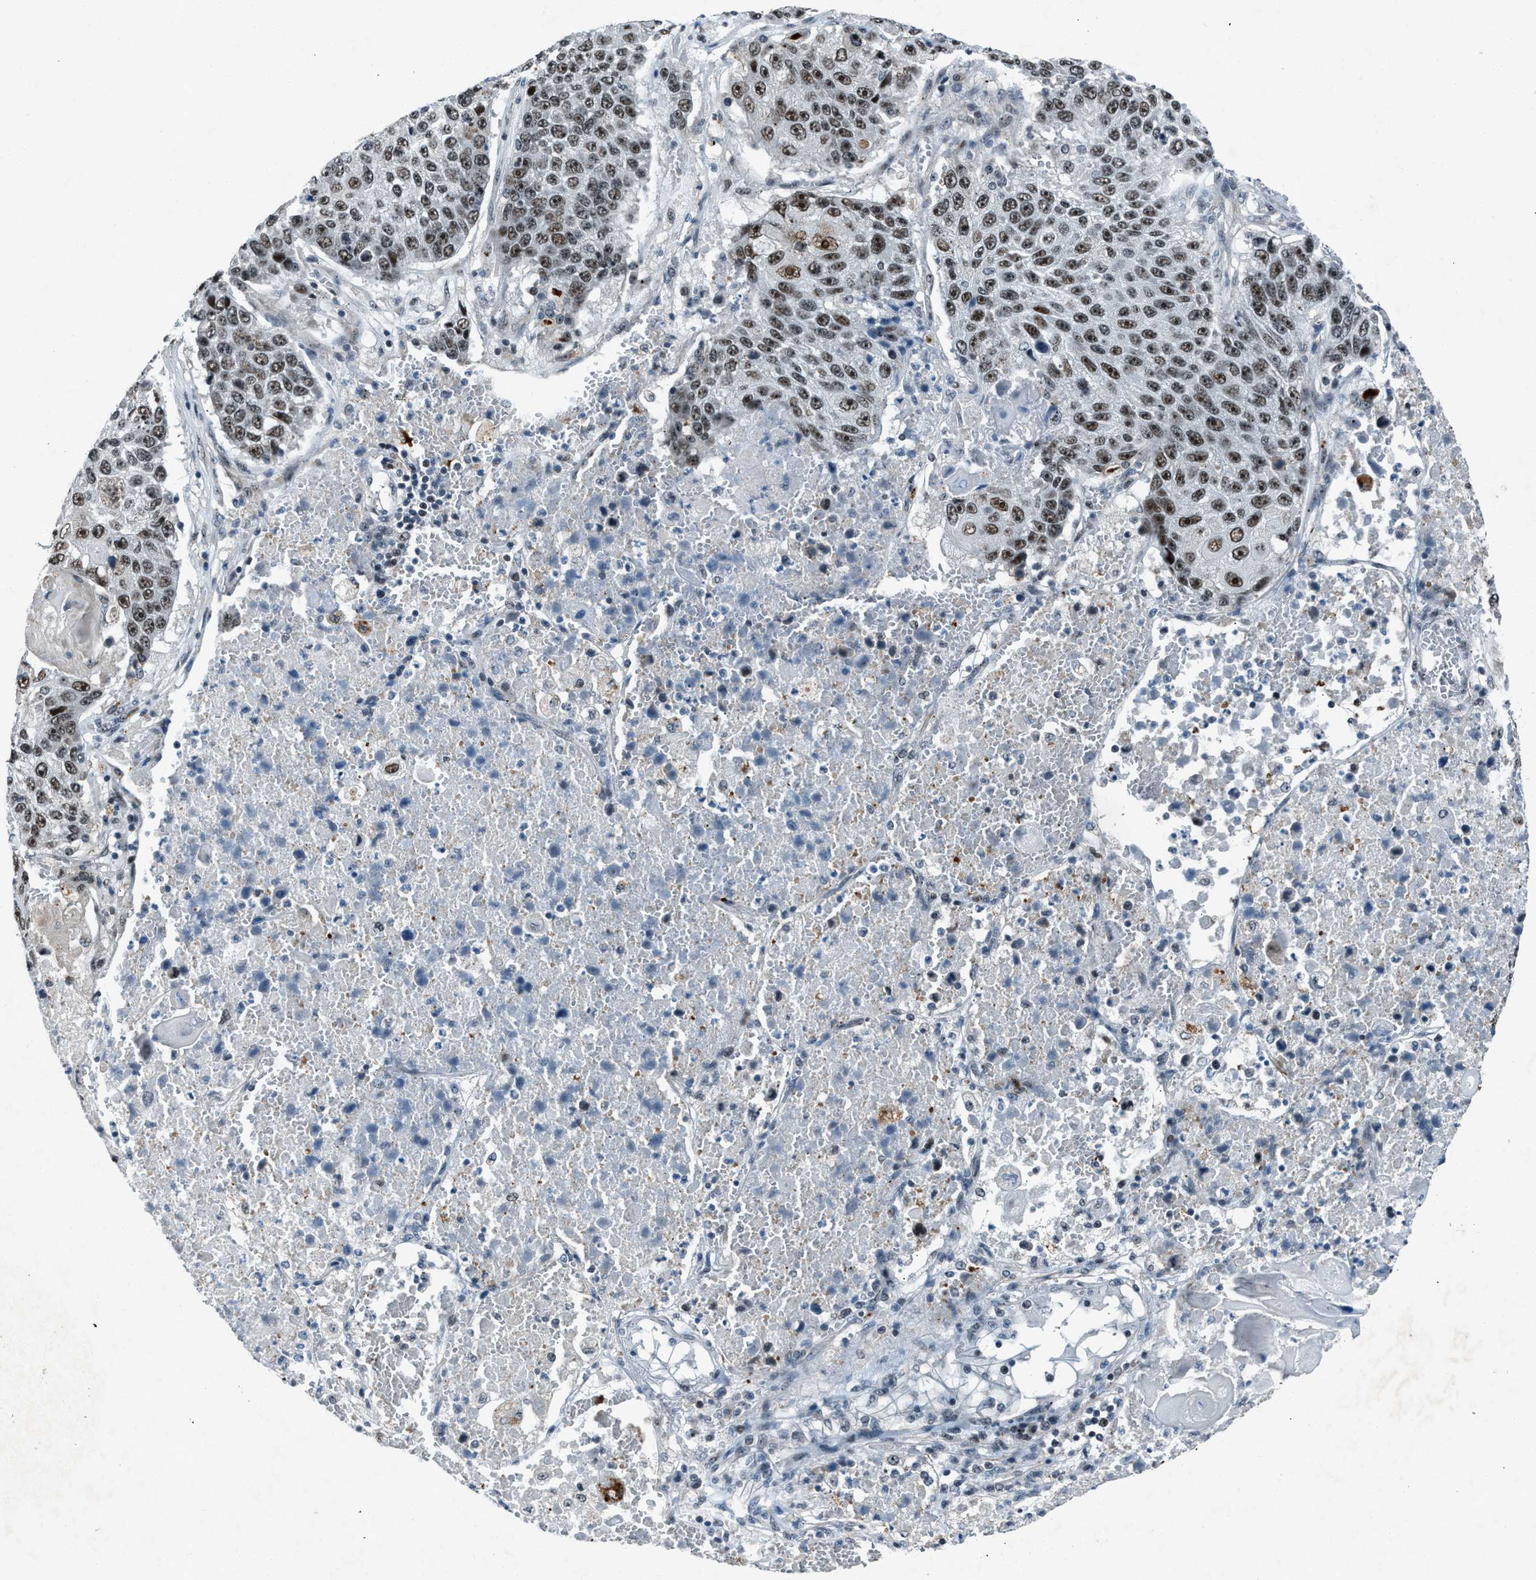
{"staining": {"intensity": "strong", "quantity": ">75%", "location": "nuclear"}, "tissue": "lung cancer", "cell_type": "Tumor cells", "image_type": "cancer", "snomed": [{"axis": "morphology", "description": "Squamous cell carcinoma, NOS"}, {"axis": "topography", "description": "Lung"}], "caption": "Immunohistochemistry of squamous cell carcinoma (lung) exhibits high levels of strong nuclear positivity in about >75% of tumor cells.", "gene": "ADCY1", "patient": {"sex": "male", "age": 61}}